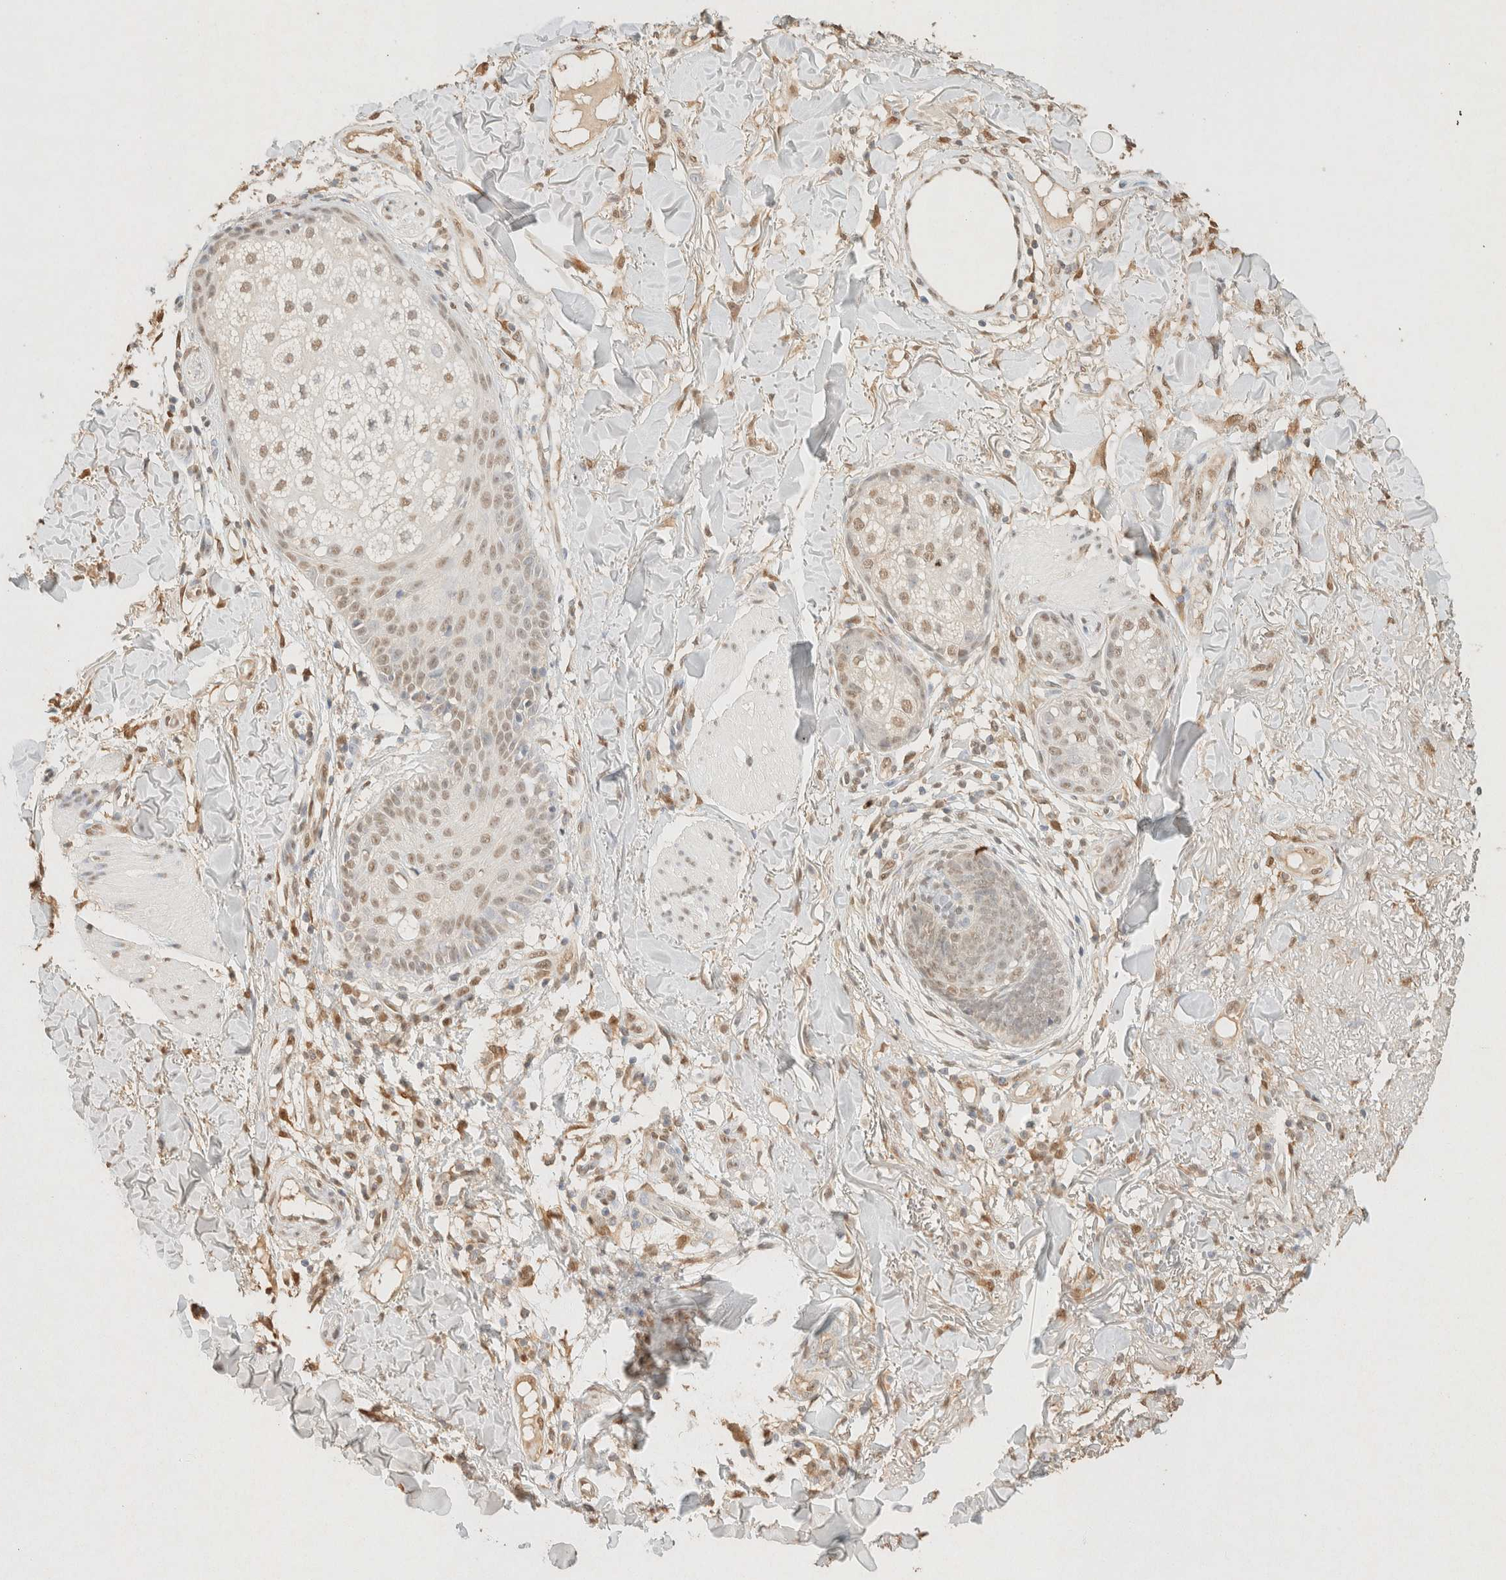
{"staining": {"intensity": "weak", "quantity": ">75%", "location": "nuclear"}, "tissue": "skin cancer", "cell_type": "Tumor cells", "image_type": "cancer", "snomed": [{"axis": "morphology", "description": "Normal tissue, NOS"}, {"axis": "morphology", "description": "Basal cell carcinoma"}, {"axis": "topography", "description": "Skin"}], "caption": "Immunohistochemical staining of skin basal cell carcinoma demonstrates low levels of weak nuclear protein expression in approximately >75% of tumor cells. Nuclei are stained in blue.", "gene": "S100A13", "patient": {"sex": "male", "age": 52}}